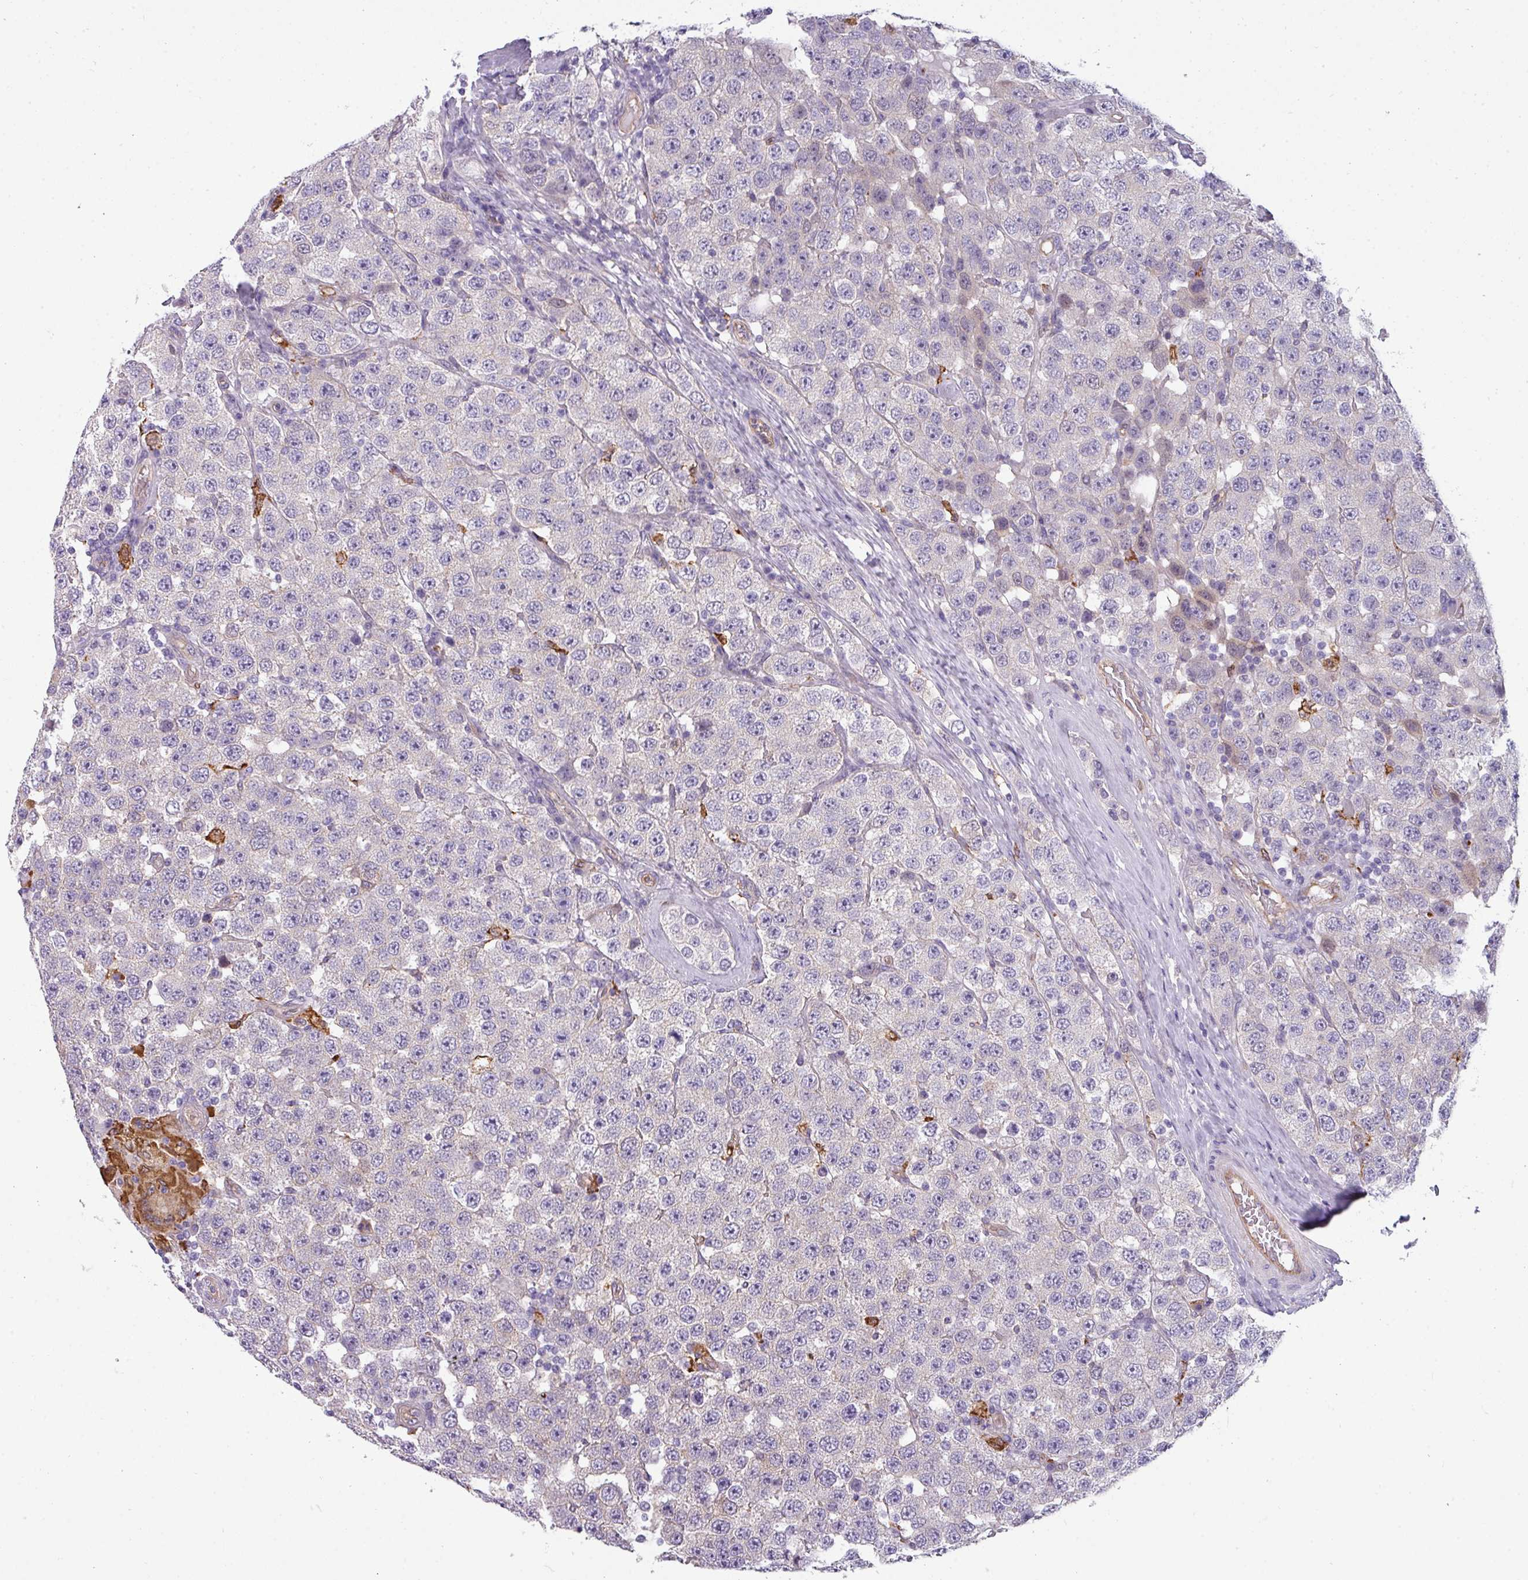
{"staining": {"intensity": "negative", "quantity": "none", "location": "none"}, "tissue": "testis cancer", "cell_type": "Tumor cells", "image_type": "cancer", "snomed": [{"axis": "morphology", "description": "Seminoma, NOS"}, {"axis": "topography", "description": "Testis"}], "caption": "An image of human seminoma (testis) is negative for staining in tumor cells.", "gene": "BUD23", "patient": {"sex": "male", "age": 28}}